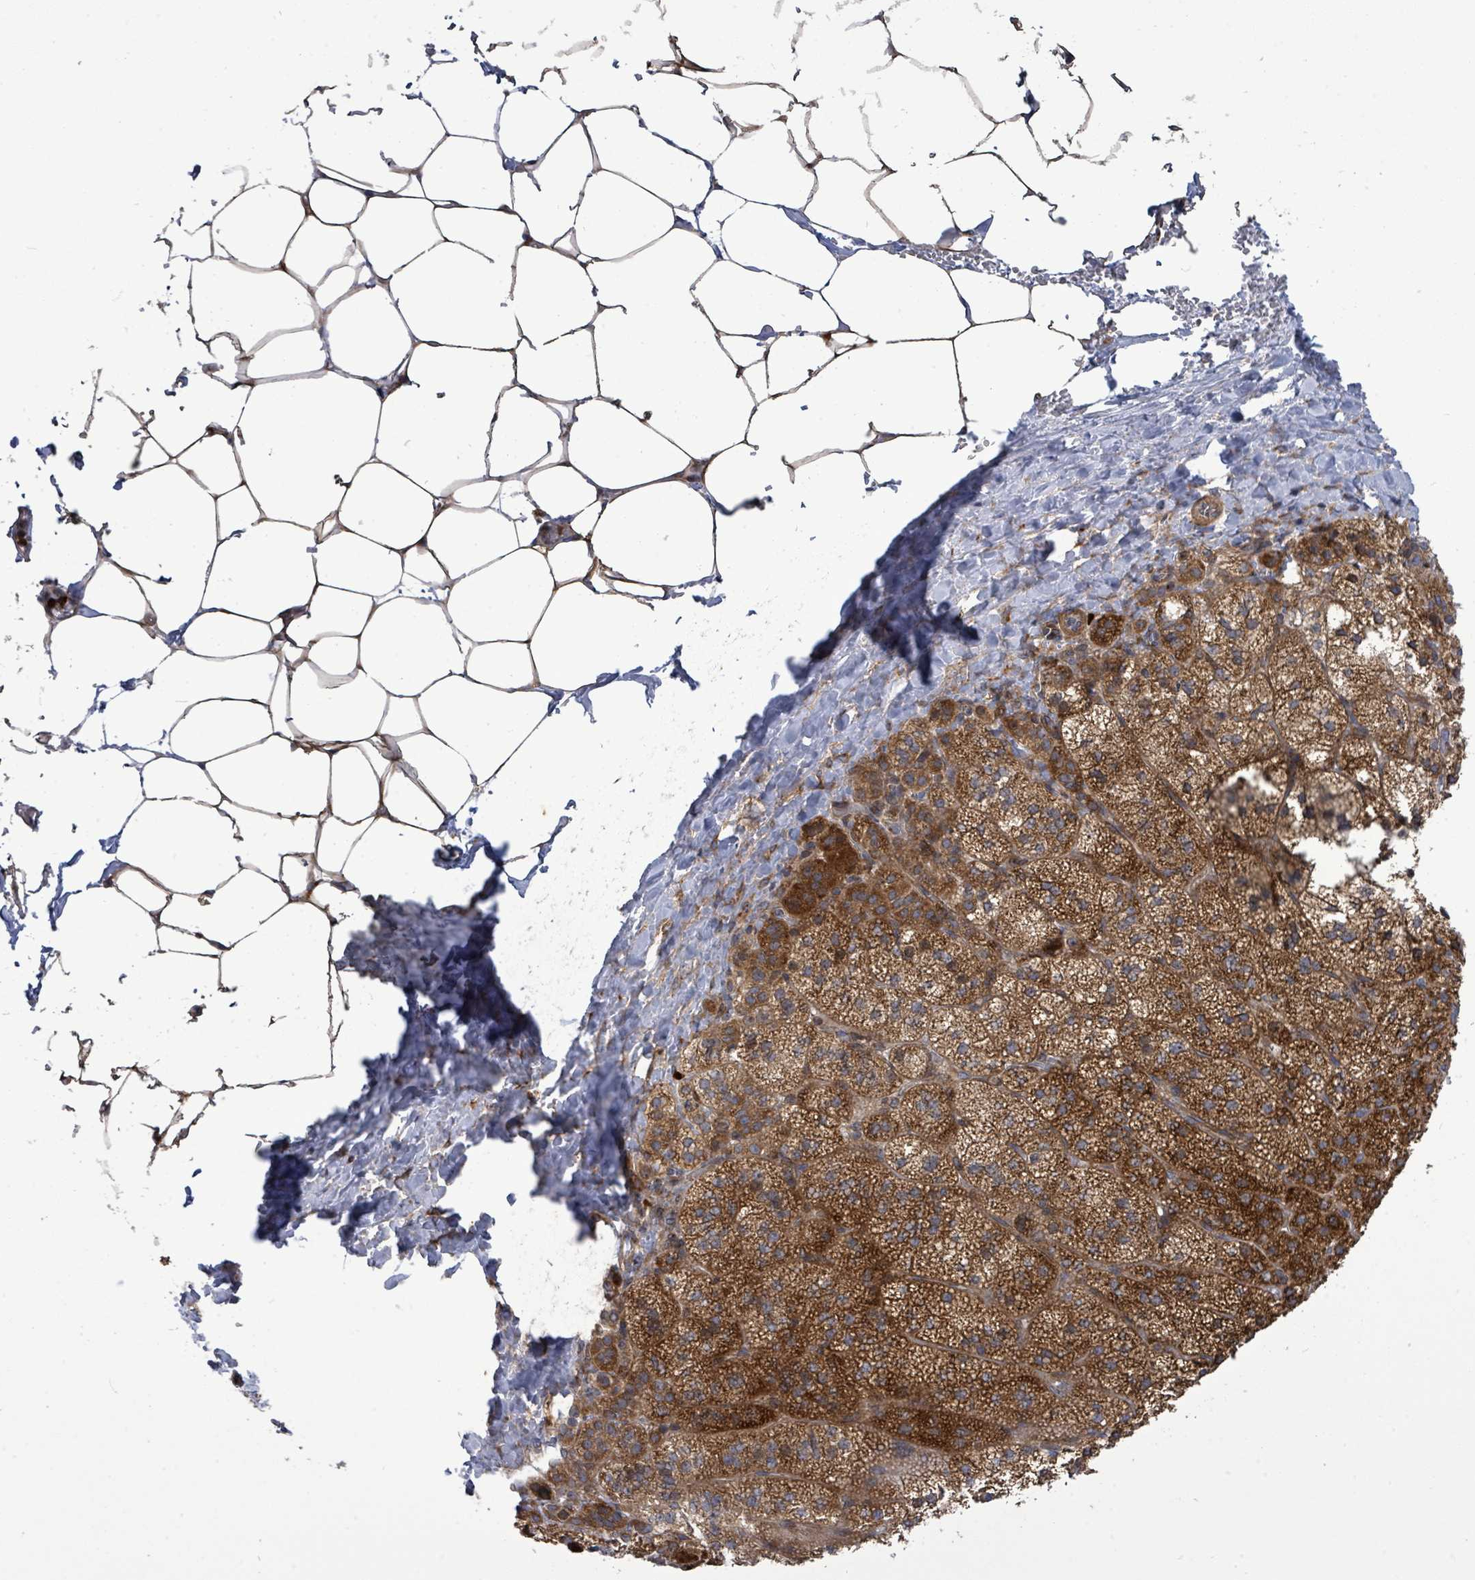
{"staining": {"intensity": "strong", "quantity": ">75%", "location": "cytoplasmic/membranous"}, "tissue": "adrenal gland", "cell_type": "Glandular cells", "image_type": "normal", "snomed": [{"axis": "morphology", "description": "Normal tissue, NOS"}, {"axis": "topography", "description": "Adrenal gland"}], "caption": "A histopathology image of human adrenal gland stained for a protein exhibits strong cytoplasmic/membranous brown staining in glandular cells.", "gene": "SAR1A", "patient": {"sex": "female", "age": 58}}